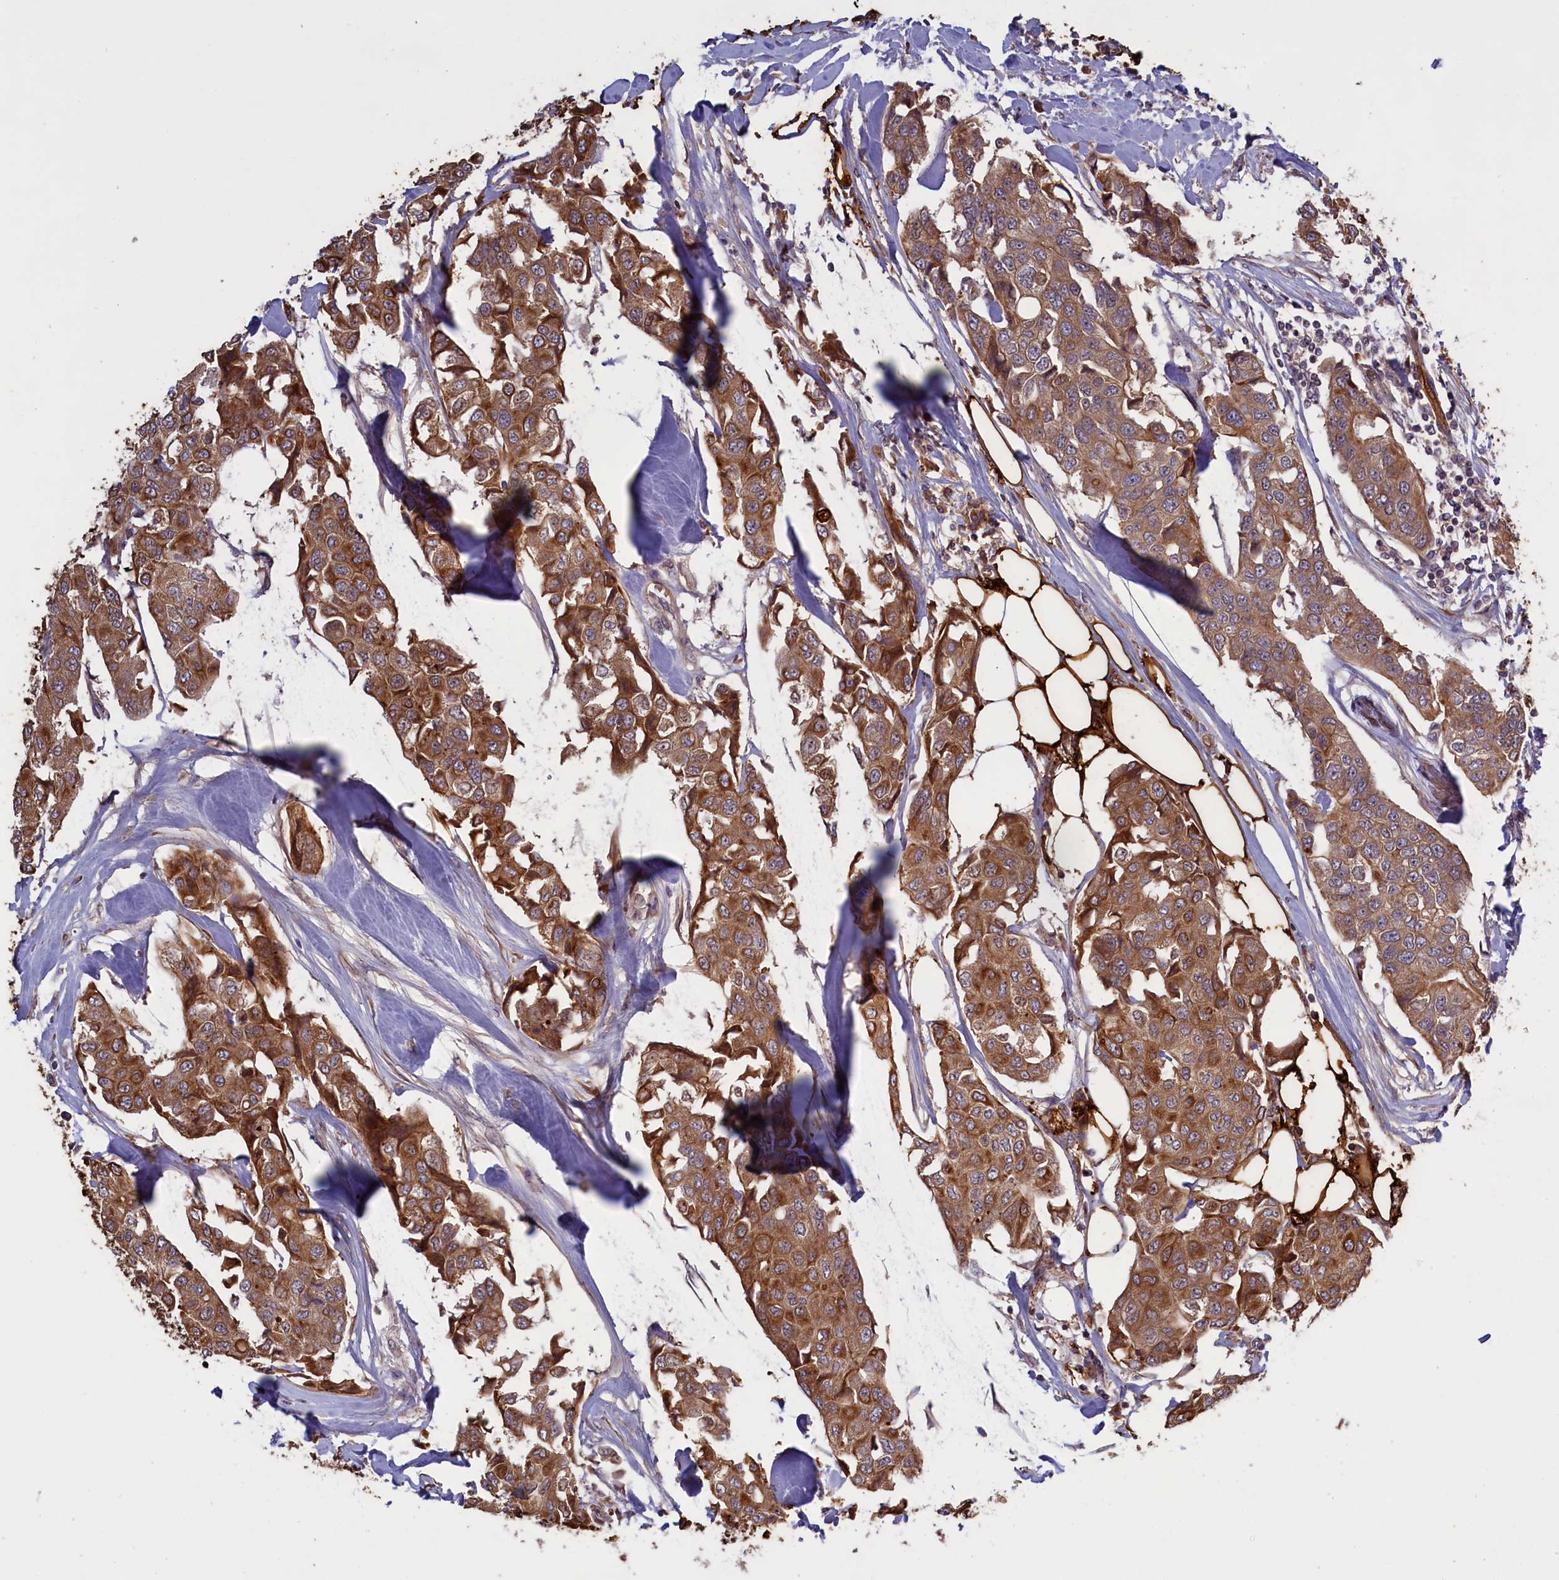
{"staining": {"intensity": "moderate", "quantity": ">75%", "location": "cytoplasmic/membranous"}, "tissue": "breast cancer", "cell_type": "Tumor cells", "image_type": "cancer", "snomed": [{"axis": "morphology", "description": "Duct carcinoma"}, {"axis": "topography", "description": "Breast"}], "caption": "Human breast infiltrating ductal carcinoma stained for a protein (brown) demonstrates moderate cytoplasmic/membranous positive staining in about >75% of tumor cells.", "gene": "DENND1B", "patient": {"sex": "female", "age": 80}}